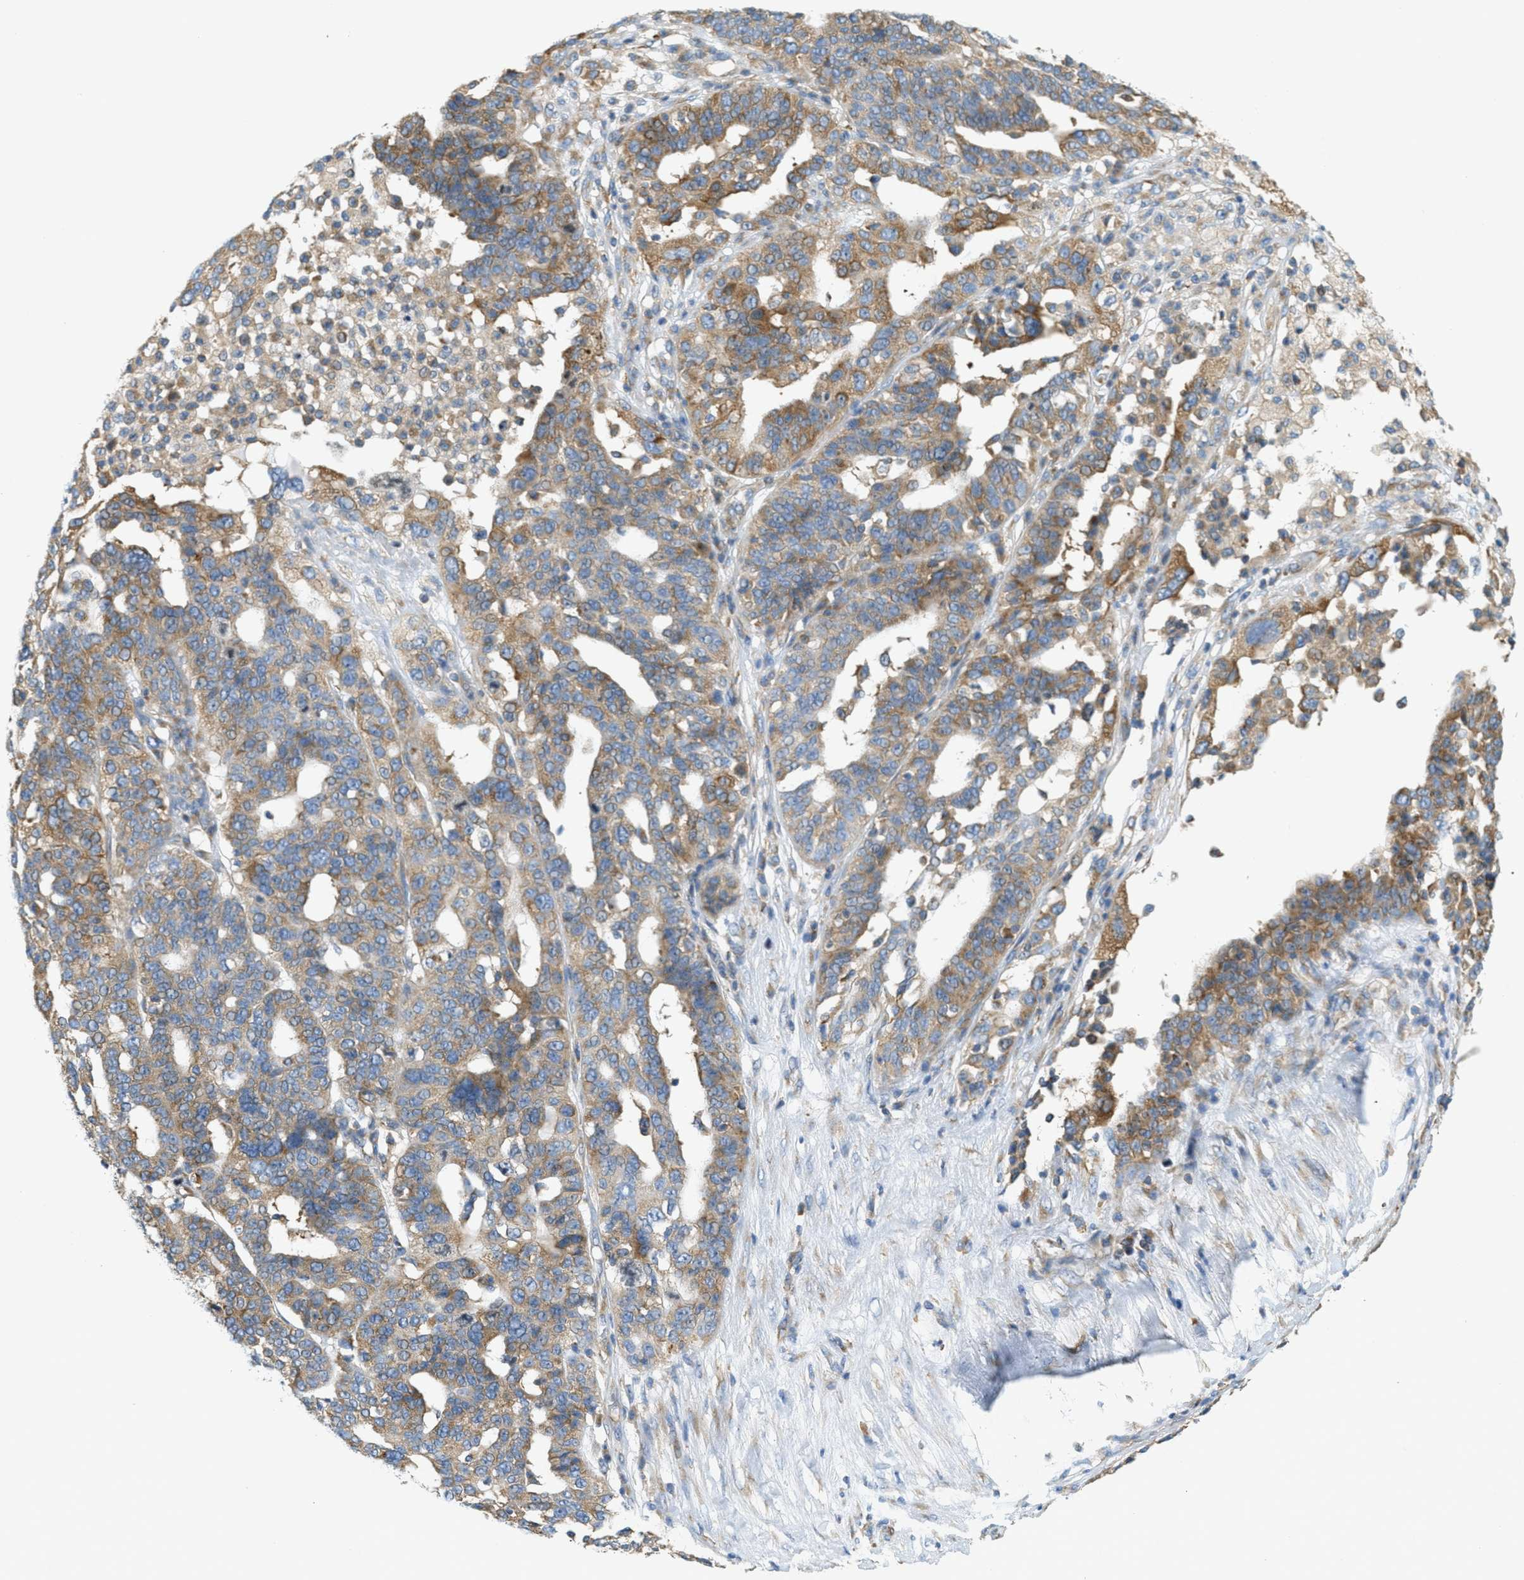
{"staining": {"intensity": "moderate", "quantity": "25%-75%", "location": "cytoplasmic/membranous"}, "tissue": "ovarian cancer", "cell_type": "Tumor cells", "image_type": "cancer", "snomed": [{"axis": "morphology", "description": "Cystadenocarcinoma, serous, NOS"}, {"axis": "topography", "description": "Ovary"}], "caption": "A brown stain labels moderate cytoplasmic/membranous positivity of a protein in serous cystadenocarcinoma (ovarian) tumor cells.", "gene": "ABCF1", "patient": {"sex": "female", "age": 59}}